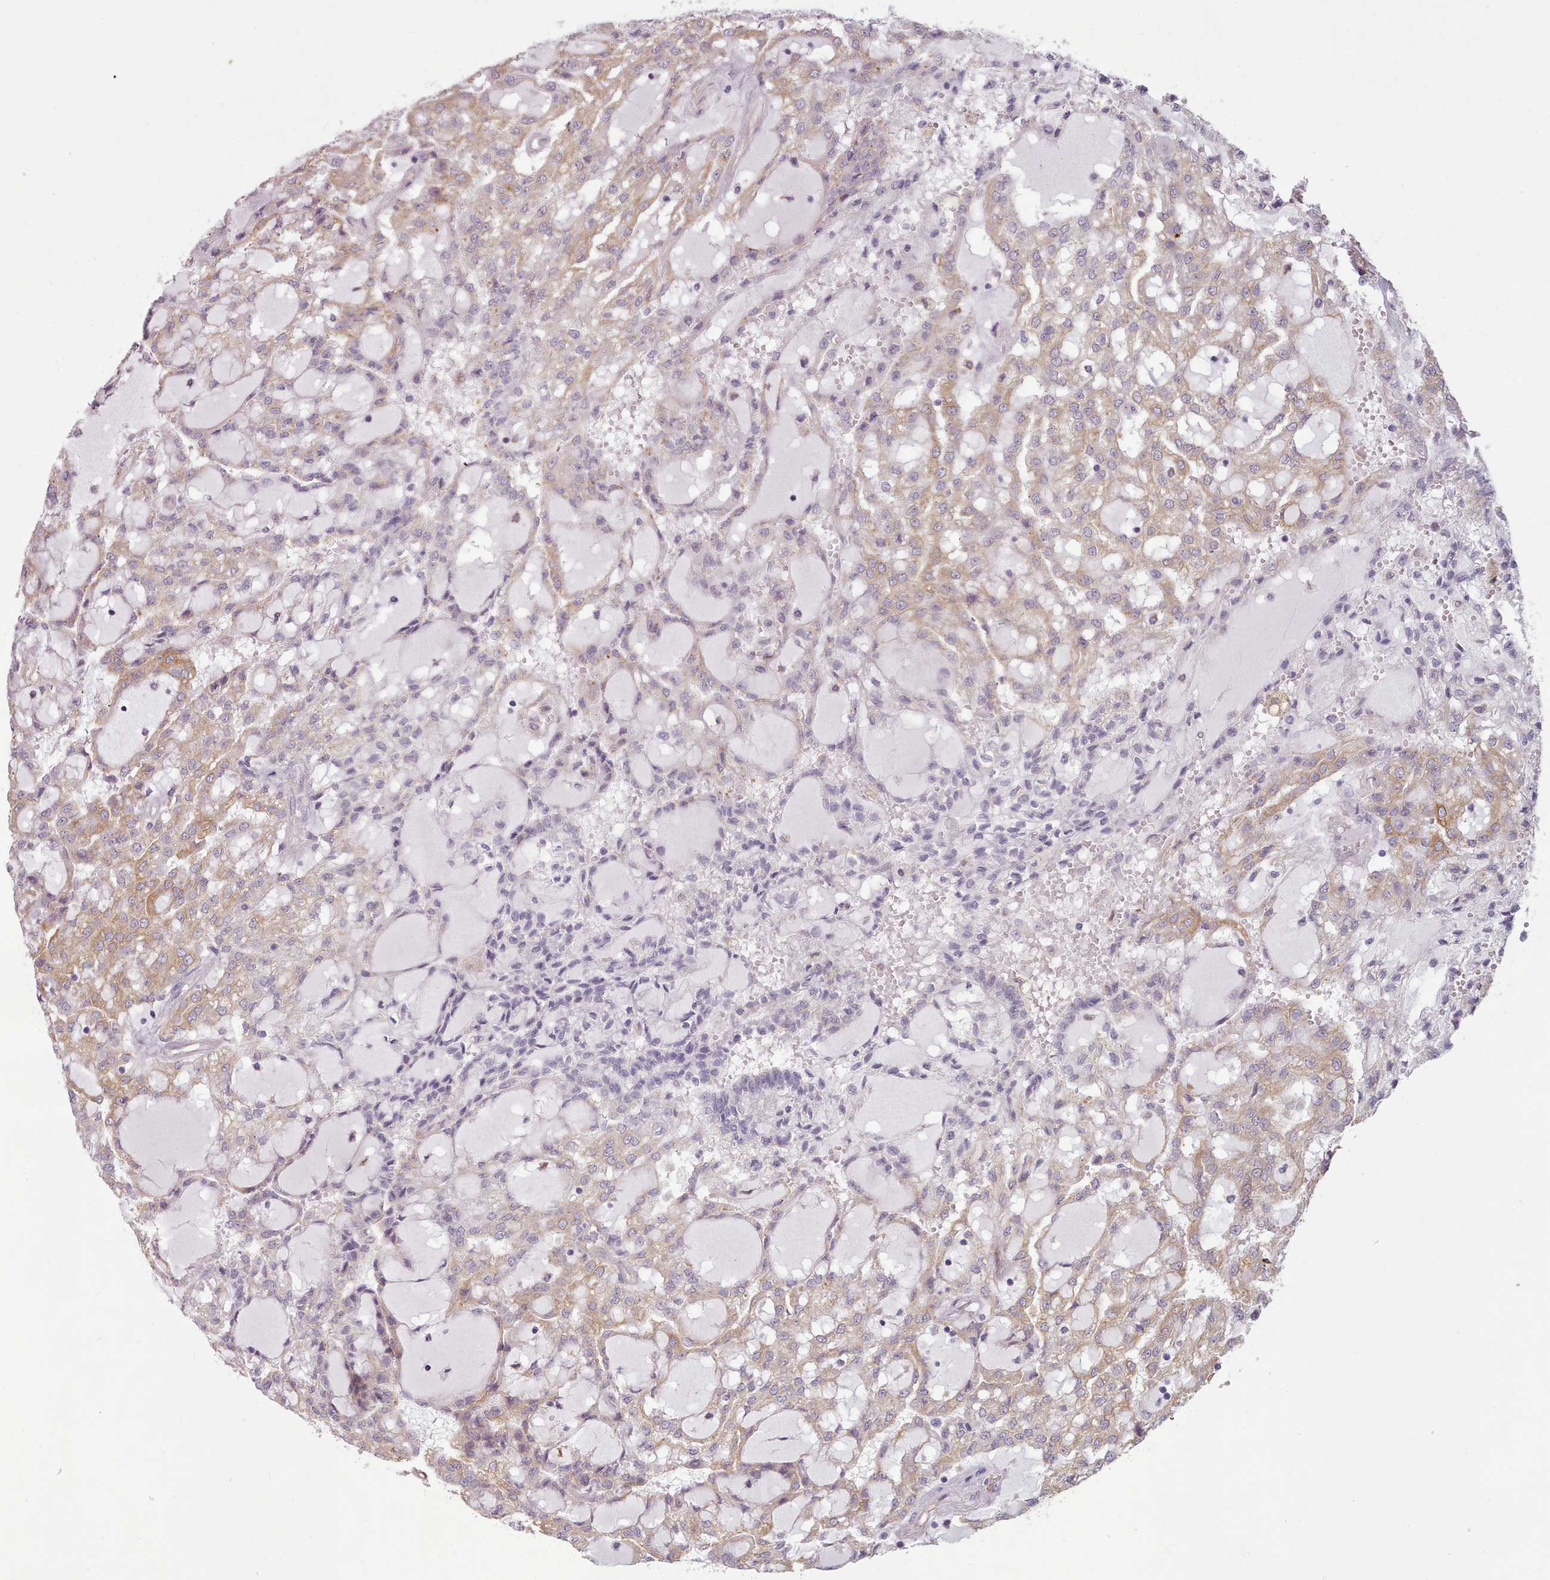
{"staining": {"intensity": "weak", "quantity": "25%-75%", "location": "cytoplasmic/membranous"}, "tissue": "renal cancer", "cell_type": "Tumor cells", "image_type": "cancer", "snomed": [{"axis": "morphology", "description": "Adenocarcinoma, NOS"}, {"axis": "topography", "description": "Kidney"}], "caption": "The immunohistochemical stain shows weak cytoplasmic/membranous staining in tumor cells of renal cancer tissue. The protein of interest is shown in brown color, while the nuclei are stained blue.", "gene": "PLD4", "patient": {"sex": "male", "age": 63}}